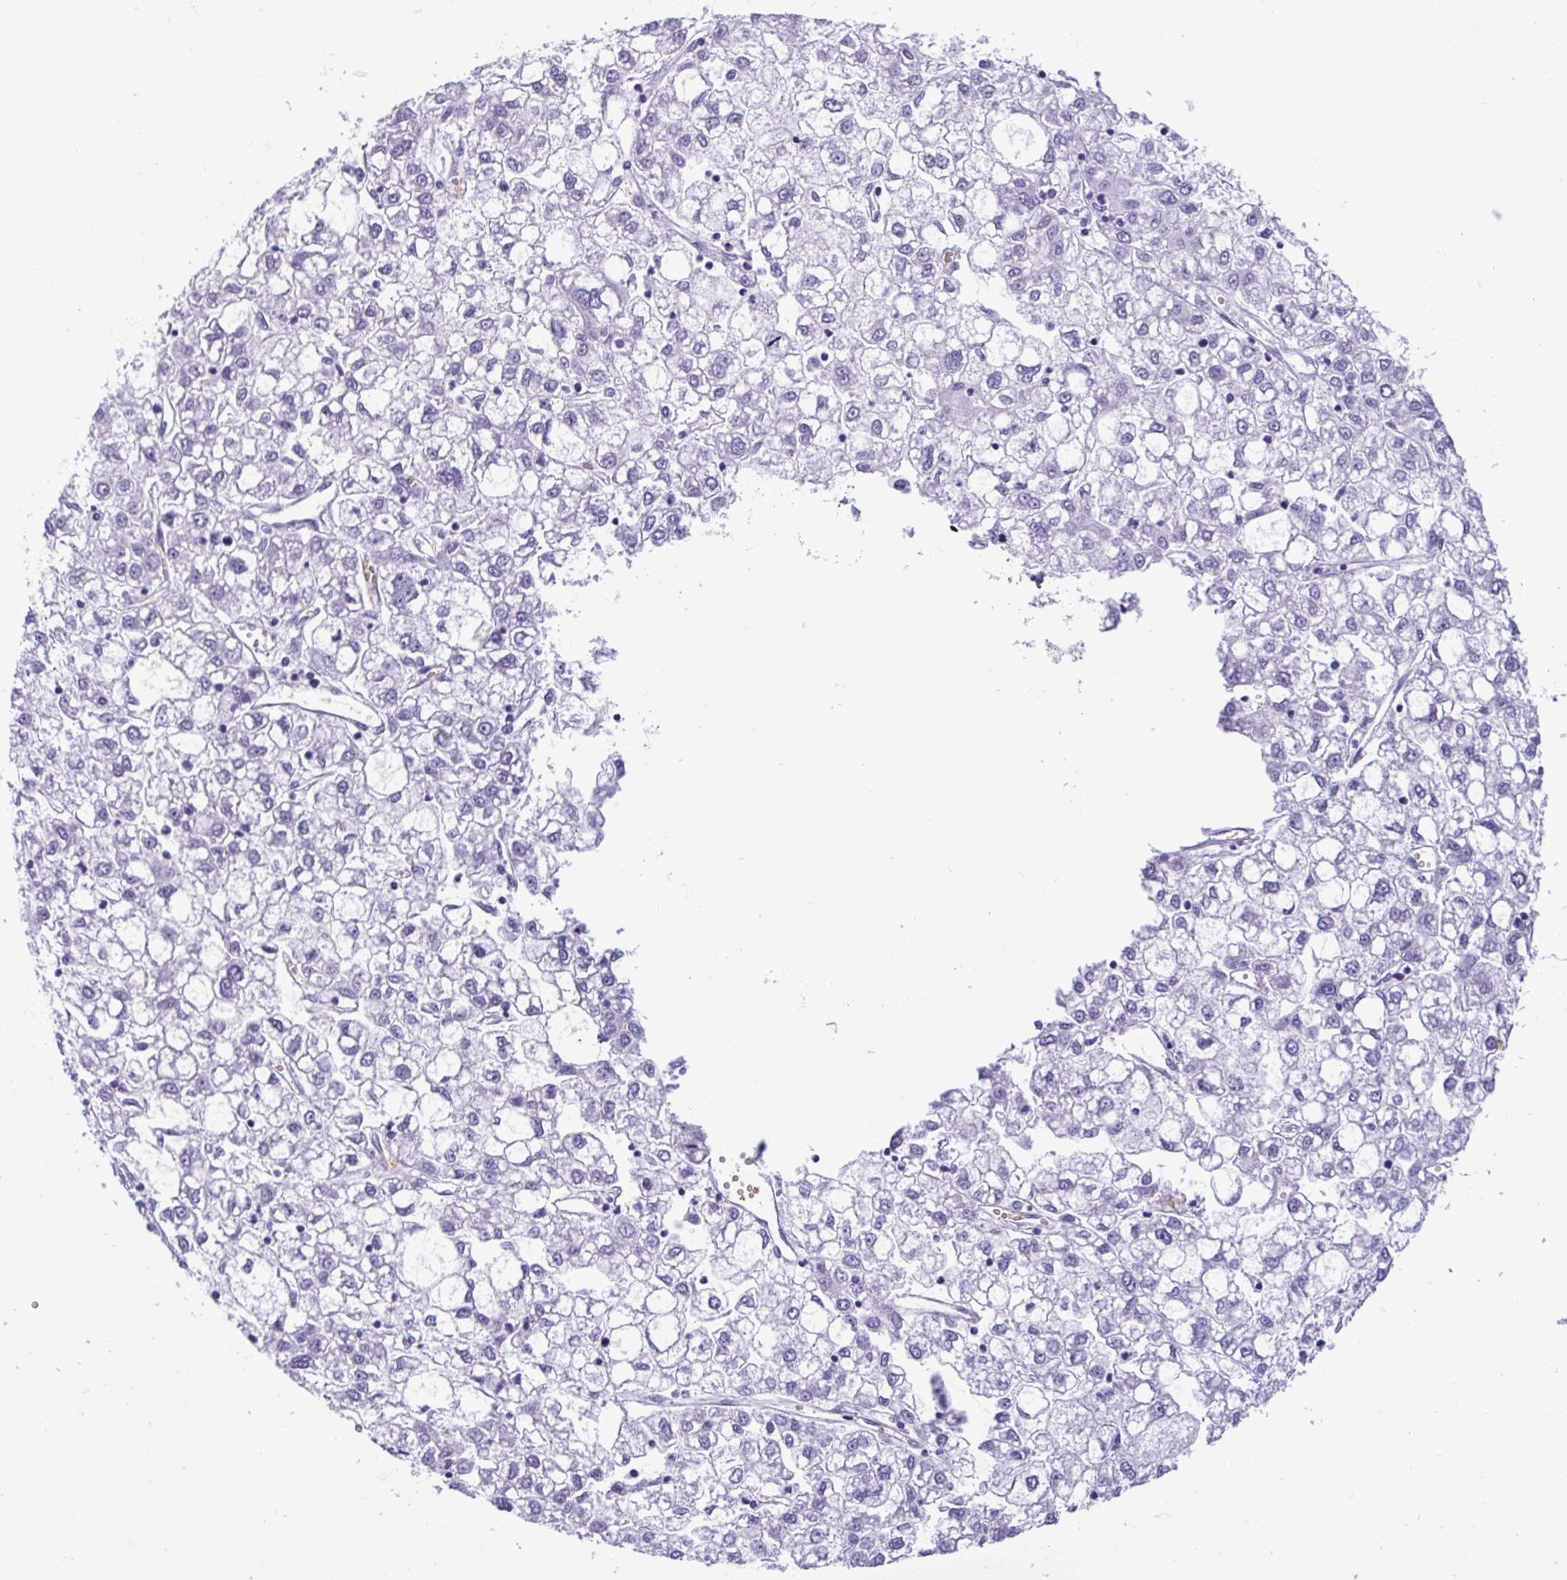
{"staining": {"intensity": "negative", "quantity": "none", "location": "none"}, "tissue": "liver cancer", "cell_type": "Tumor cells", "image_type": "cancer", "snomed": [{"axis": "morphology", "description": "Carcinoma, Hepatocellular, NOS"}, {"axis": "topography", "description": "Liver"}], "caption": "IHC micrograph of human hepatocellular carcinoma (liver) stained for a protein (brown), which displays no expression in tumor cells. Brightfield microscopy of immunohistochemistry (IHC) stained with DAB (brown) and hematoxylin (blue), captured at high magnification.", "gene": "SLC2A1", "patient": {"sex": "male", "age": 40}}